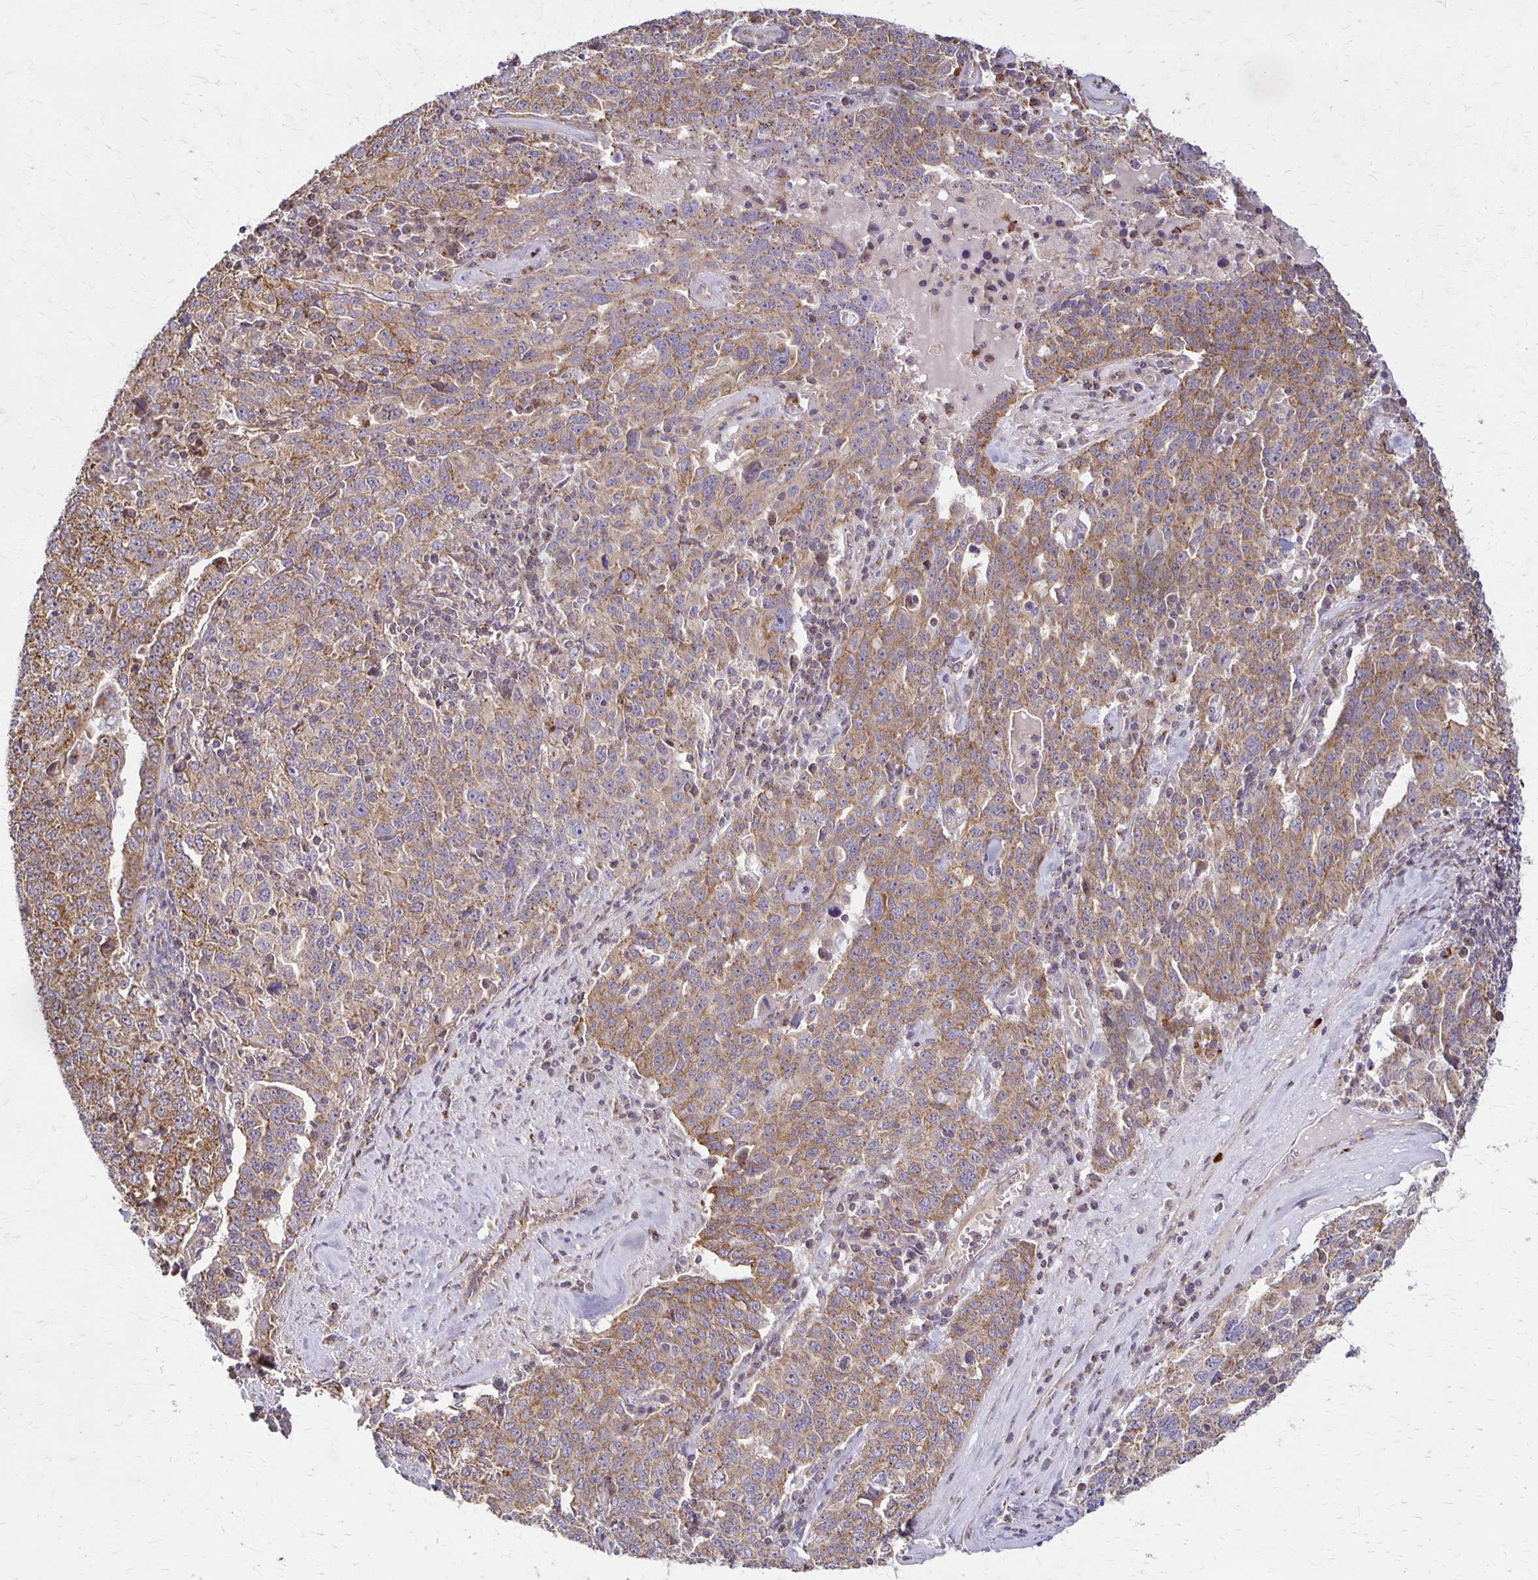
{"staining": {"intensity": "moderate", "quantity": ">75%", "location": "cytoplasmic/membranous"}, "tissue": "ovarian cancer", "cell_type": "Tumor cells", "image_type": "cancer", "snomed": [{"axis": "morphology", "description": "Carcinoma, endometroid"}, {"axis": "topography", "description": "Ovary"}], "caption": "The micrograph displays staining of ovarian endometroid carcinoma, revealing moderate cytoplasmic/membranous protein expression (brown color) within tumor cells.", "gene": "EIF4EBP2", "patient": {"sex": "female", "age": 62}}